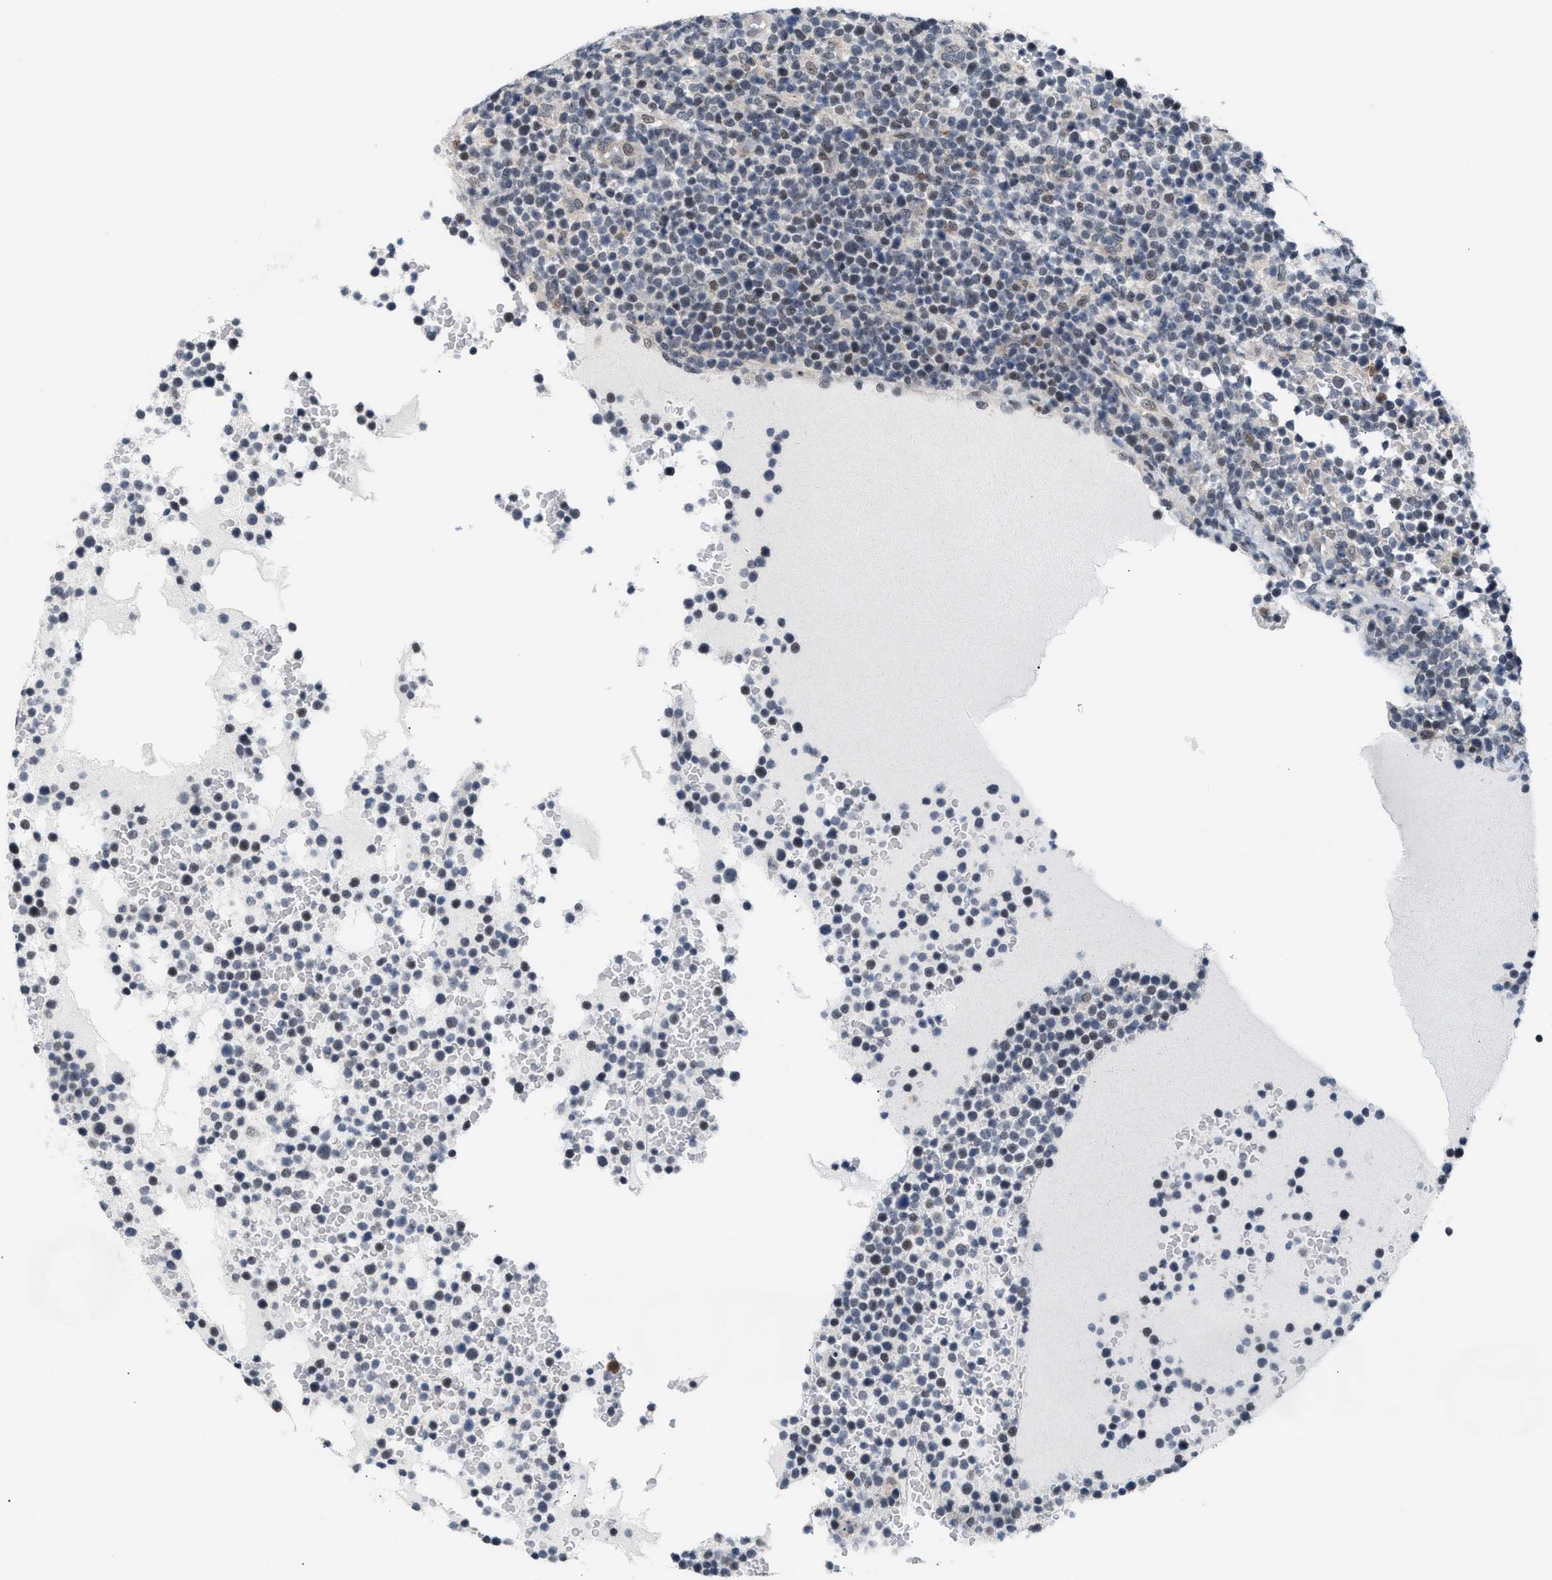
{"staining": {"intensity": "weak", "quantity": "<25%", "location": "nuclear"}, "tissue": "lymphoma", "cell_type": "Tumor cells", "image_type": "cancer", "snomed": [{"axis": "morphology", "description": "Malignant lymphoma, non-Hodgkin's type, High grade"}, {"axis": "topography", "description": "Lymph node"}], "caption": "Tumor cells are negative for protein expression in human lymphoma.", "gene": "TXNRD3", "patient": {"sex": "male", "age": 61}}